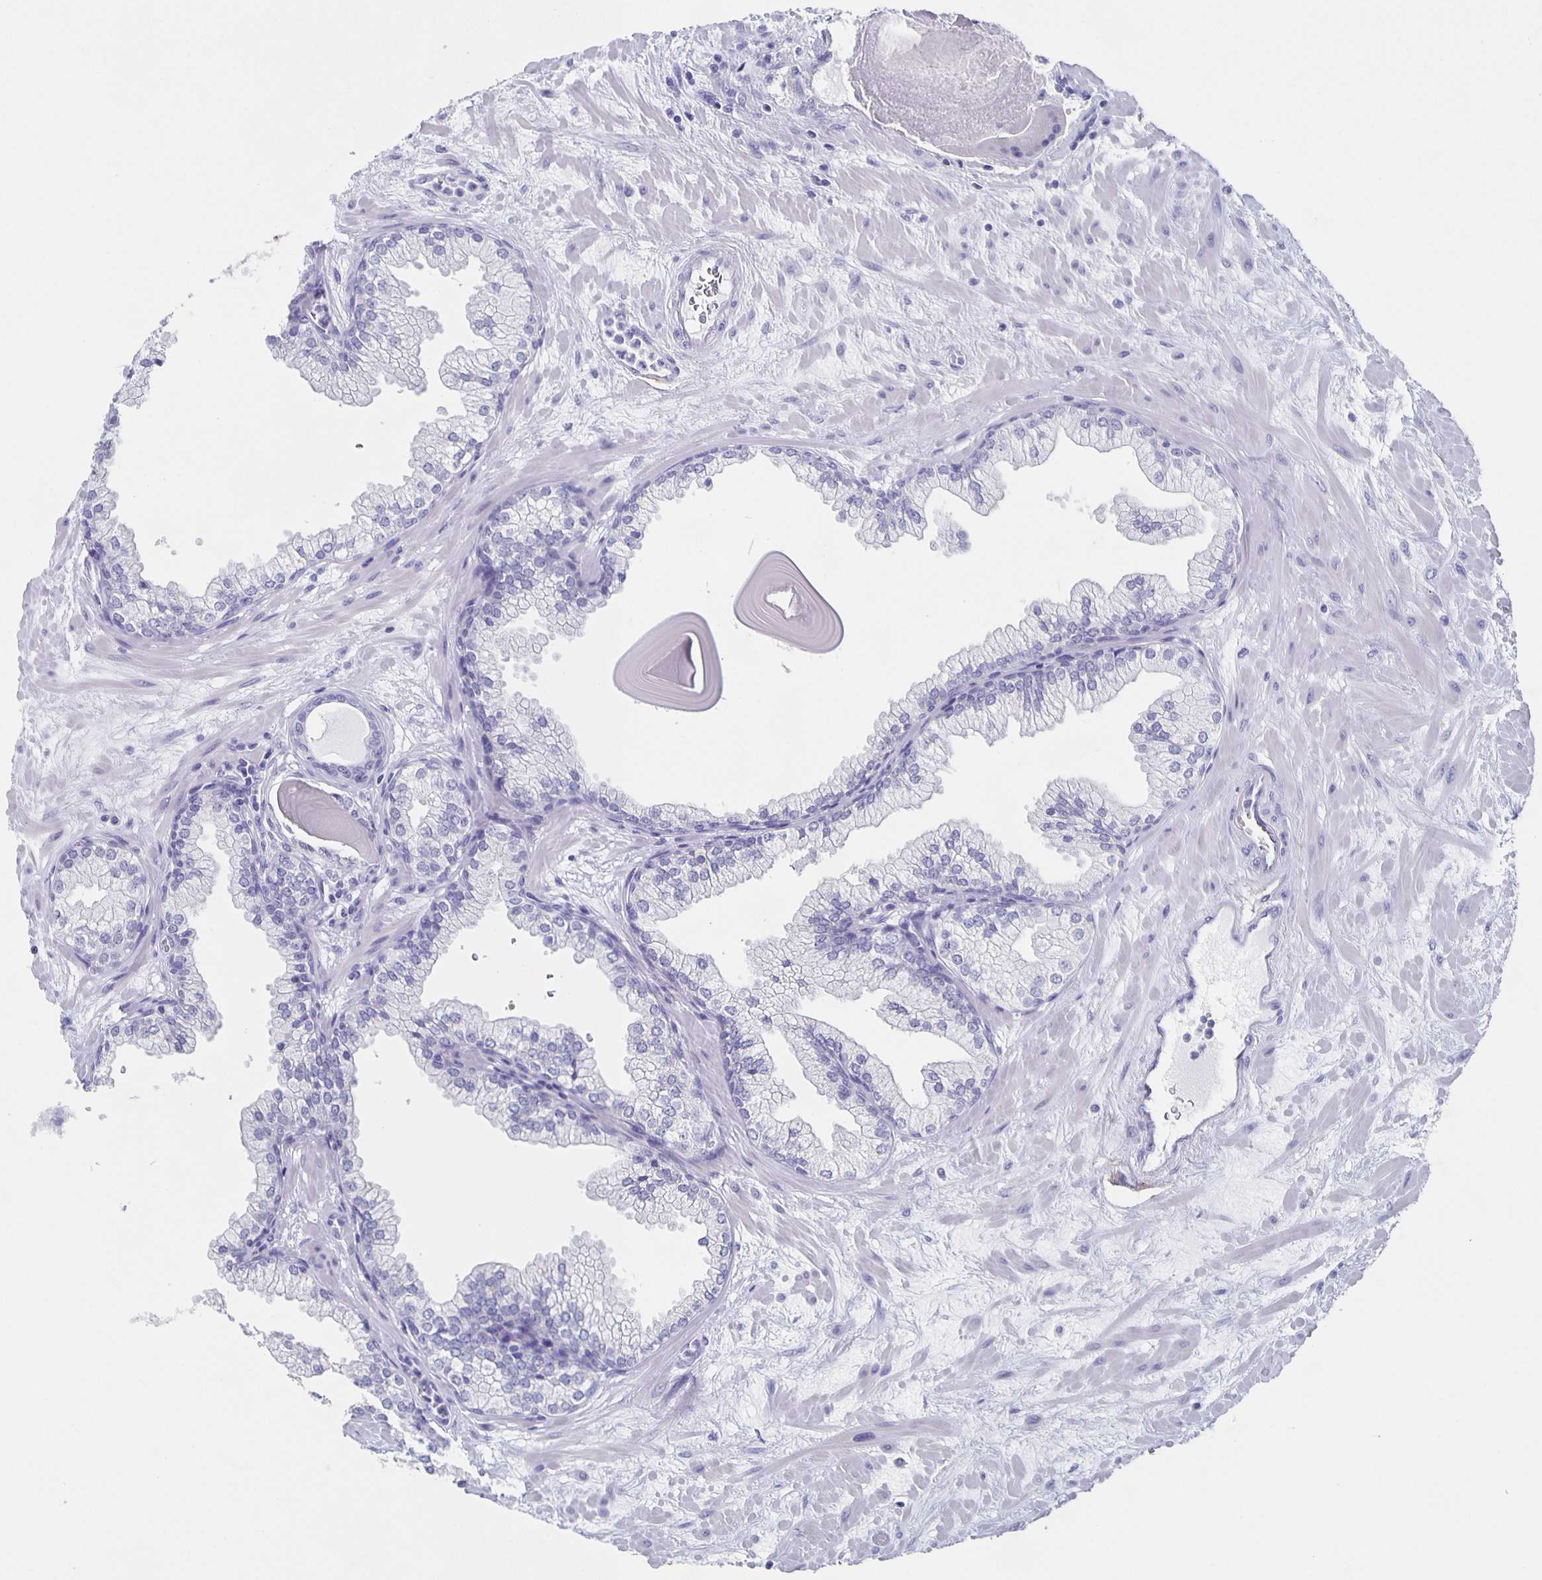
{"staining": {"intensity": "negative", "quantity": "none", "location": "none"}, "tissue": "prostate", "cell_type": "Glandular cells", "image_type": "normal", "snomed": [{"axis": "morphology", "description": "Normal tissue, NOS"}, {"axis": "topography", "description": "Prostate"}, {"axis": "topography", "description": "Peripheral nerve tissue"}], "caption": "Immunohistochemistry (IHC) of unremarkable human prostate shows no positivity in glandular cells. (Immunohistochemistry, brightfield microscopy, high magnification).", "gene": "SLC34A2", "patient": {"sex": "male", "age": 61}}